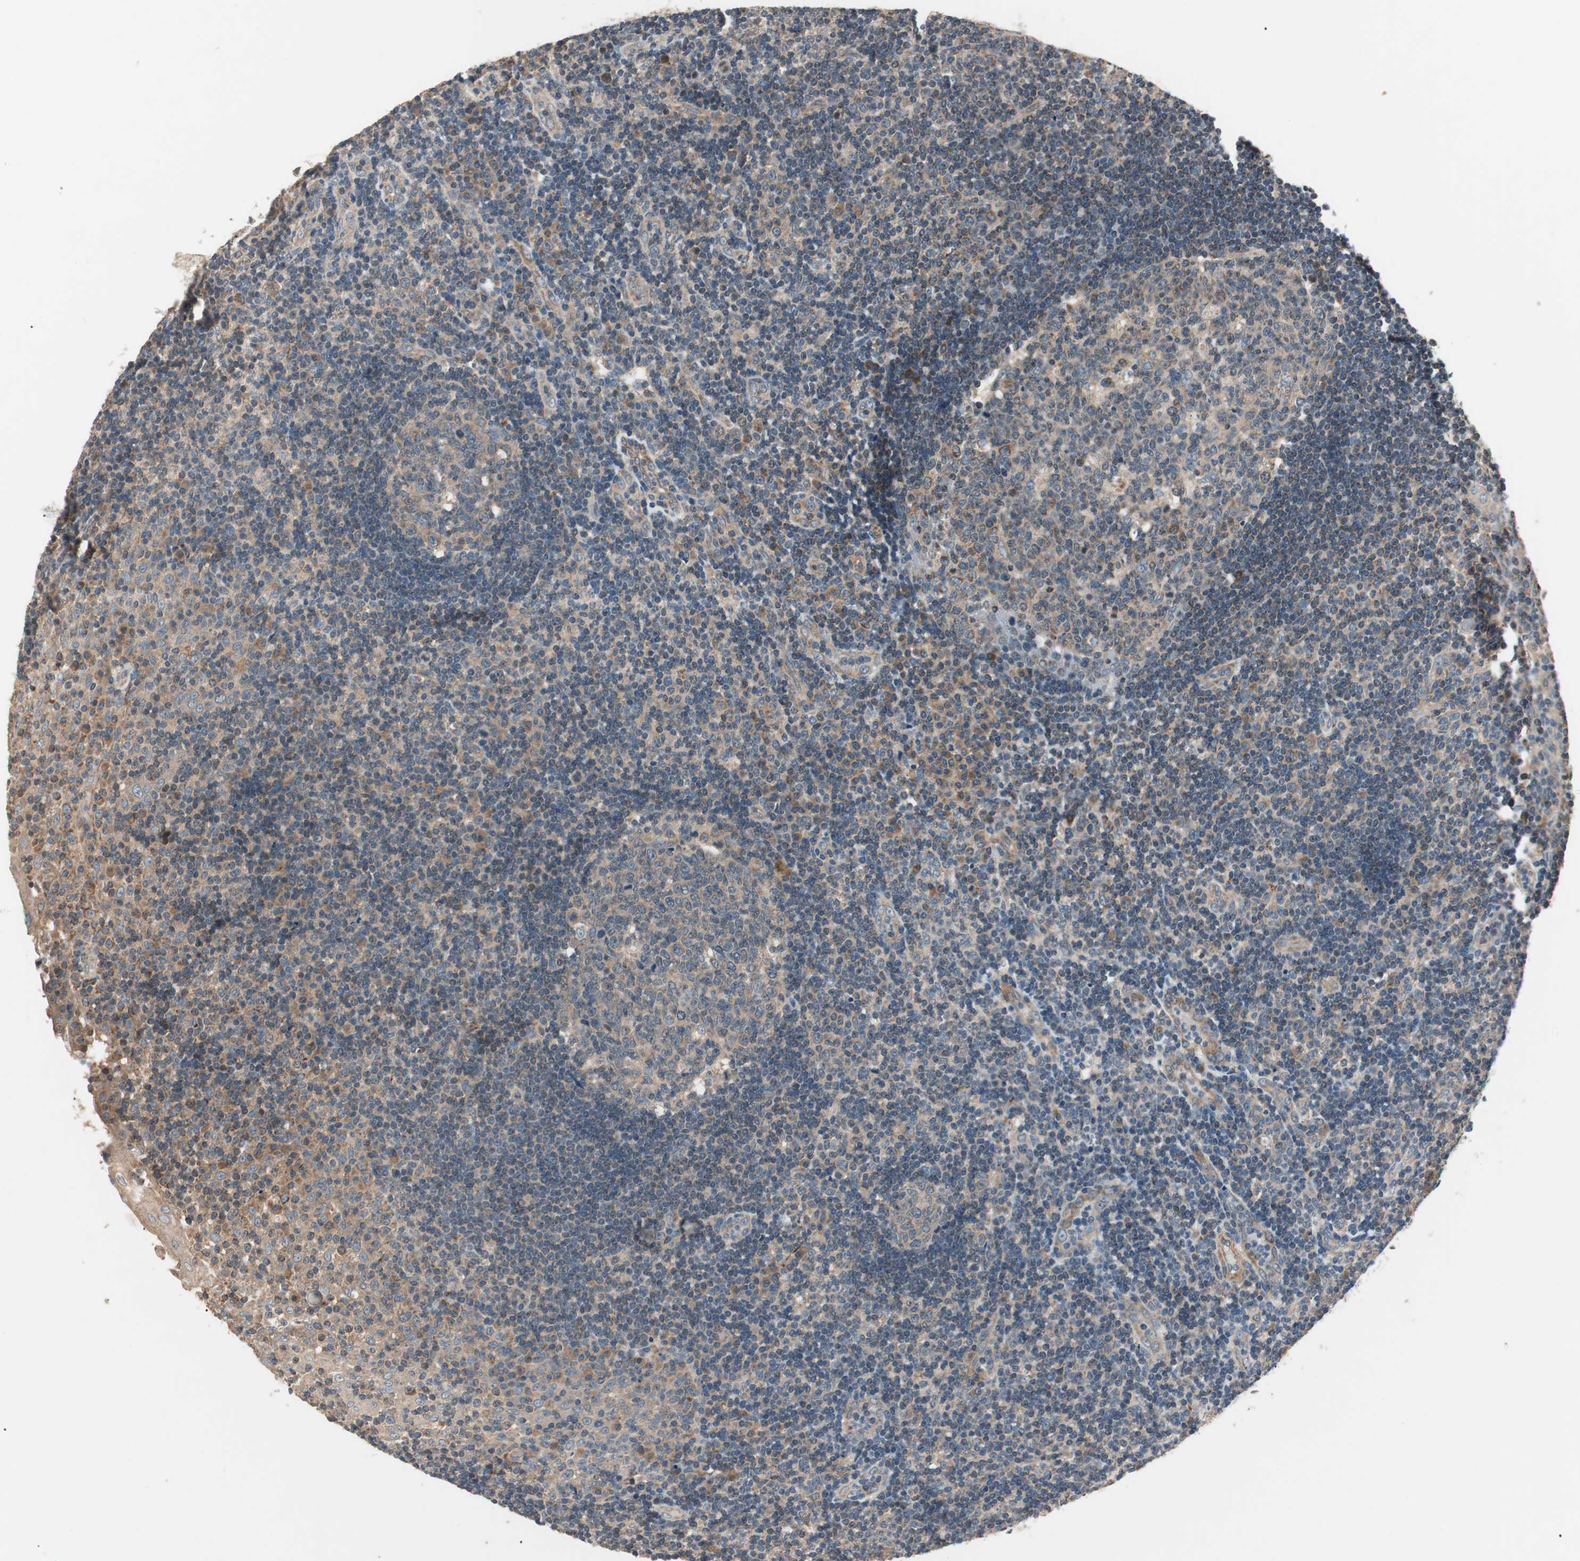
{"staining": {"intensity": "weak", "quantity": ">75%", "location": "cytoplasmic/membranous"}, "tissue": "tonsil", "cell_type": "Germinal center cells", "image_type": "normal", "snomed": [{"axis": "morphology", "description": "Normal tissue, NOS"}, {"axis": "topography", "description": "Tonsil"}], "caption": "A brown stain shows weak cytoplasmic/membranous expression of a protein in germinal center cells of unremarkable tonsil. (IHC, brightfield microscopy, high magnification).", "gene": "HPN", "patient": {"sex": "female", "age": 40}}